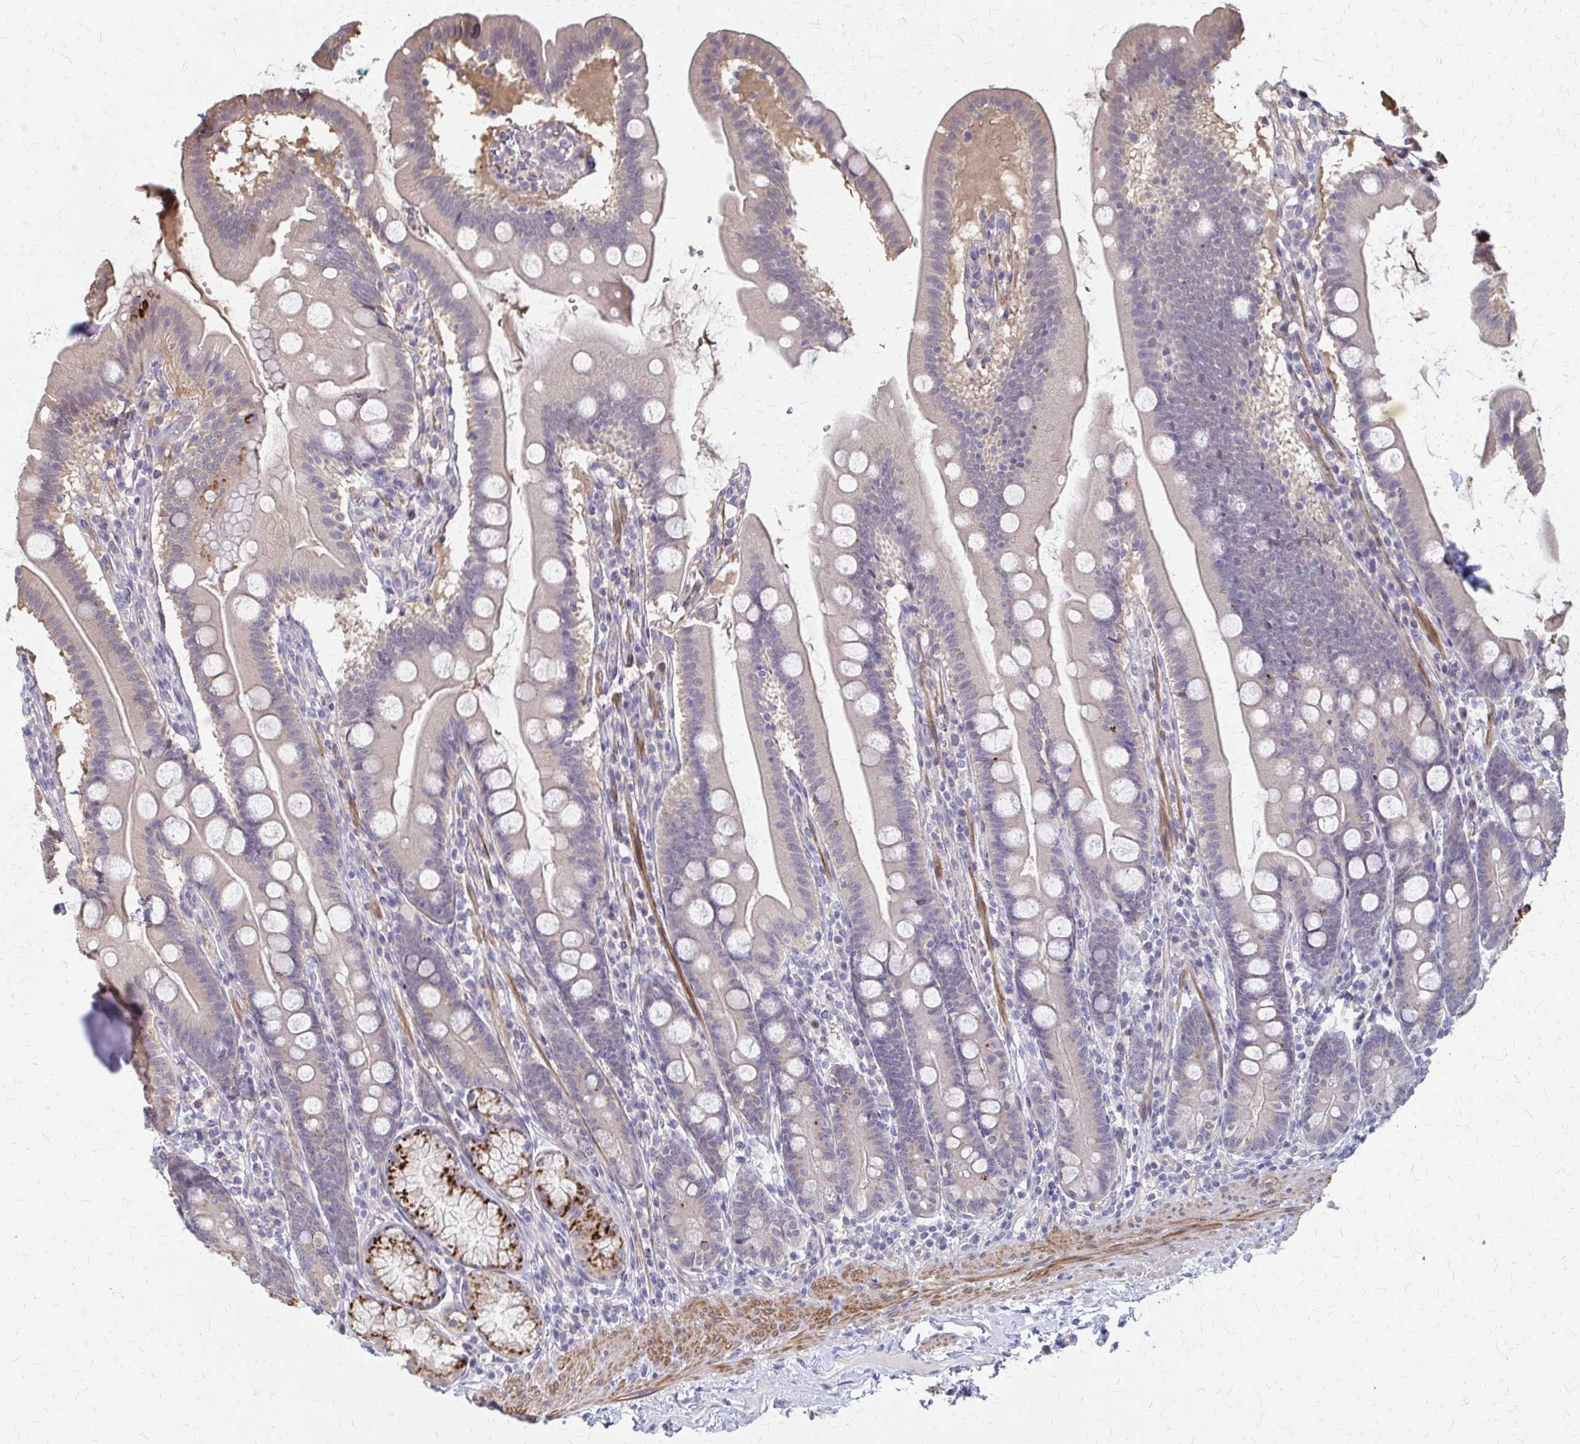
{"staining": {"intensity": "strong", "quantity": "25%-75%", "location": "cytoplasmic/membranous"}, "tissue": "duodenum", "cell_type": "Glandular cells", "image_type": "normal", "snomed": [{"axis": "morphology", "description": "Normal tissue, NOS"}, {"axis": "topography", "description": "Duodenum"}], "caption": "Strong cytoplasmic/membranous expression for a protein is seen in approximately 25%-75% of glandular cells of unremarkable duodenum using immunohistochemistry.", "gene": "IFI44L", "patient": {"sex": "female", "age": 67}}